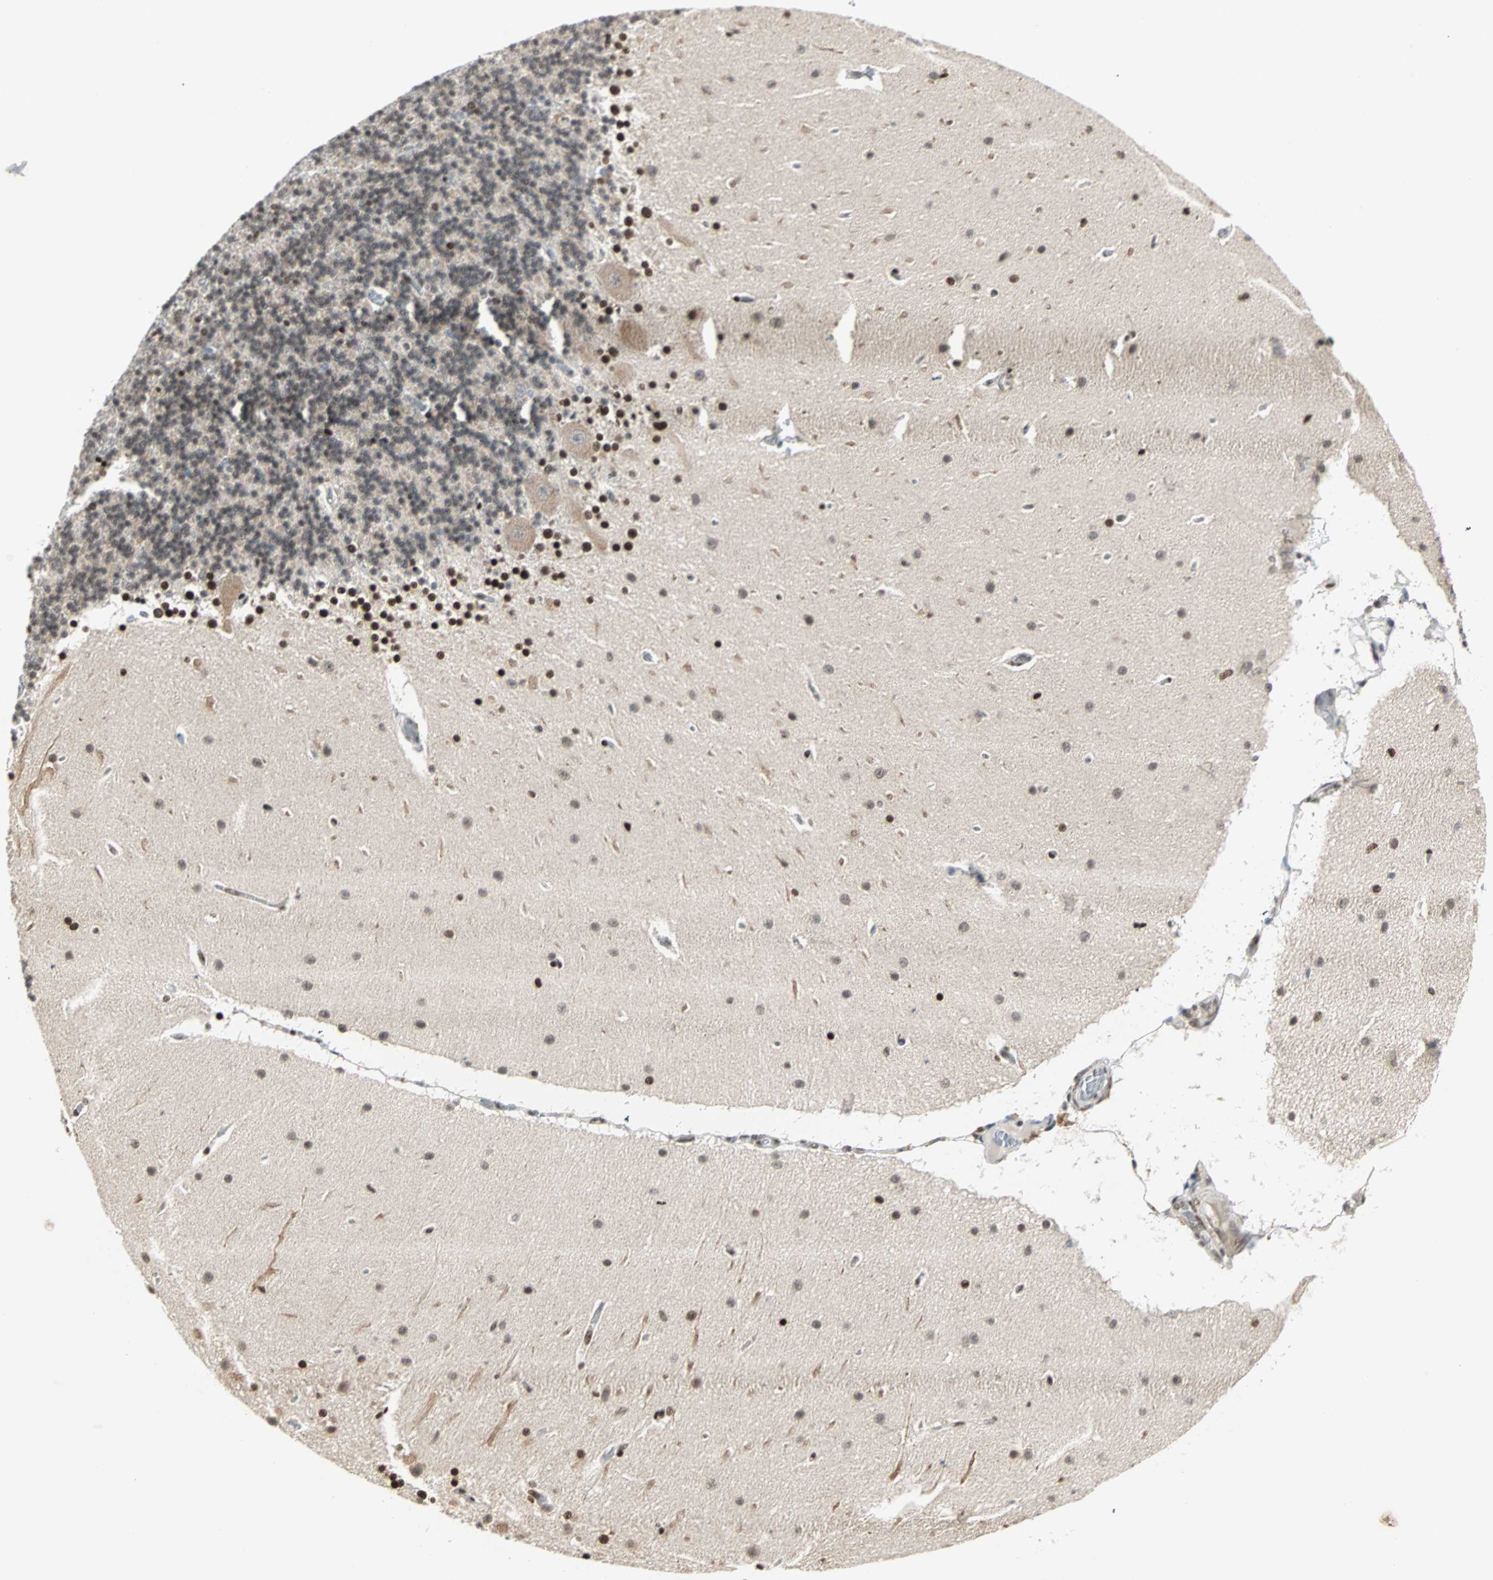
{"staining": {"intensity": "moderate", "quantity": "<25%", "location": "nuclear"}, "tissue": "cerebellum", "cell_type": "Cells in granular layer", "image_type": "normal", "snomed": [{"axis": "morphology", "description": "Normal tissue, NOS"}, {"axis": "topography", "description": "Cerebellum"}], "caption": "Immunohistochemical staining of unremarkable cerebellum shows <25% levels of moderate nuclear protein staining in about <25% of cells in granular layer.", "gene": "BLM", "patient": {"sex": "female", "age": 54}}